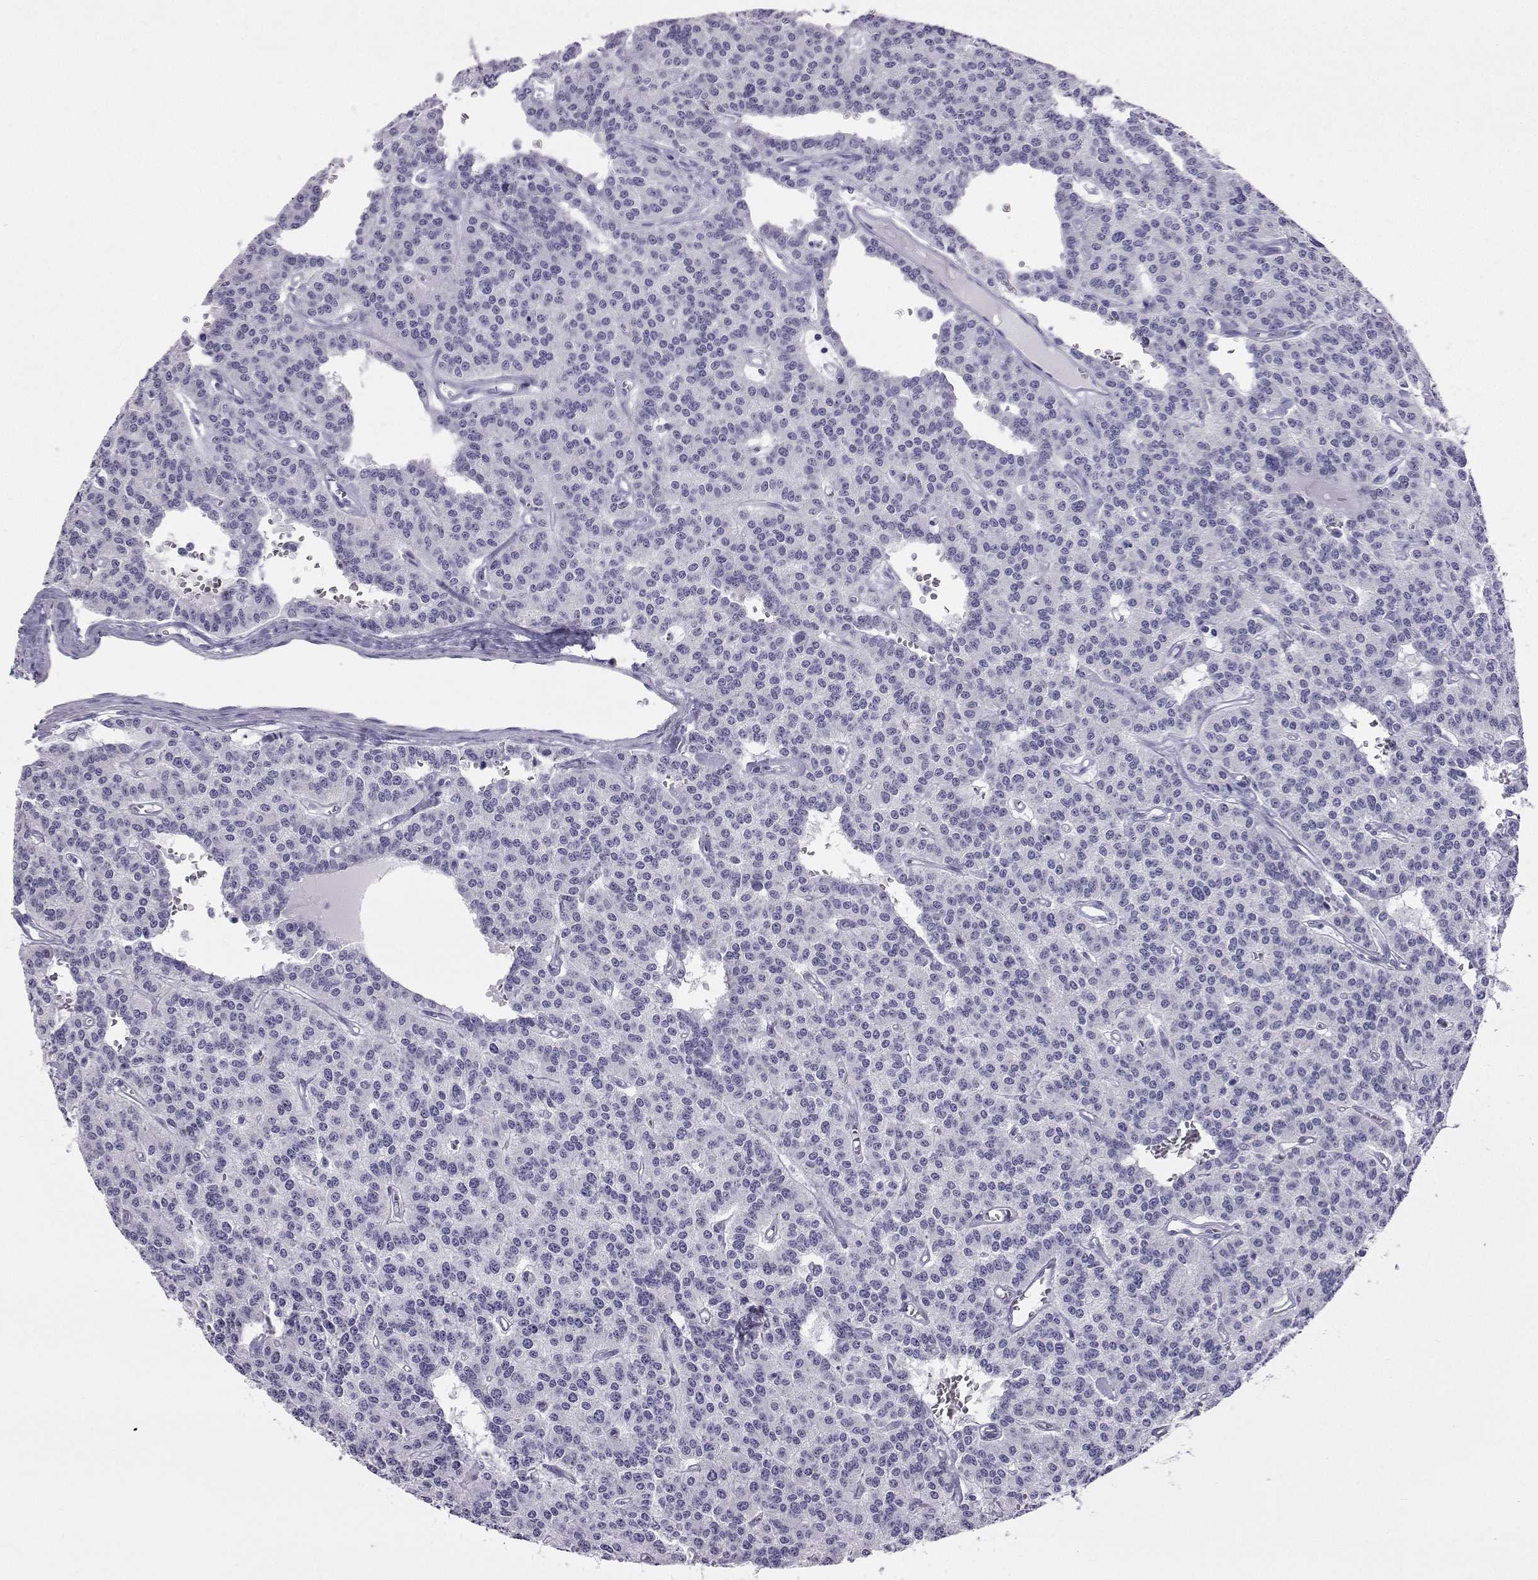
{"staining": {"intensity": "negative", "quantity": "none", "location": "none"}, "tissue": "carcinoid", "cell_type": "Tumor cells", "image_type": "cancer", "snomed": [{"axis": "morphology", "description": "Carcinoid, malignant, NOS"}, {"axis": "topography", "description": "Lung"}], "caption": "Immunohistochemistry (IHC) image of malignant carcinoid stained for a protein (brown), which shows no staining in tumor cells. (DAB immunohistochemistry with hematoxylin counter stain).", "gene": "PLIN4", "patient": {"sex": "female", "age": 71}}